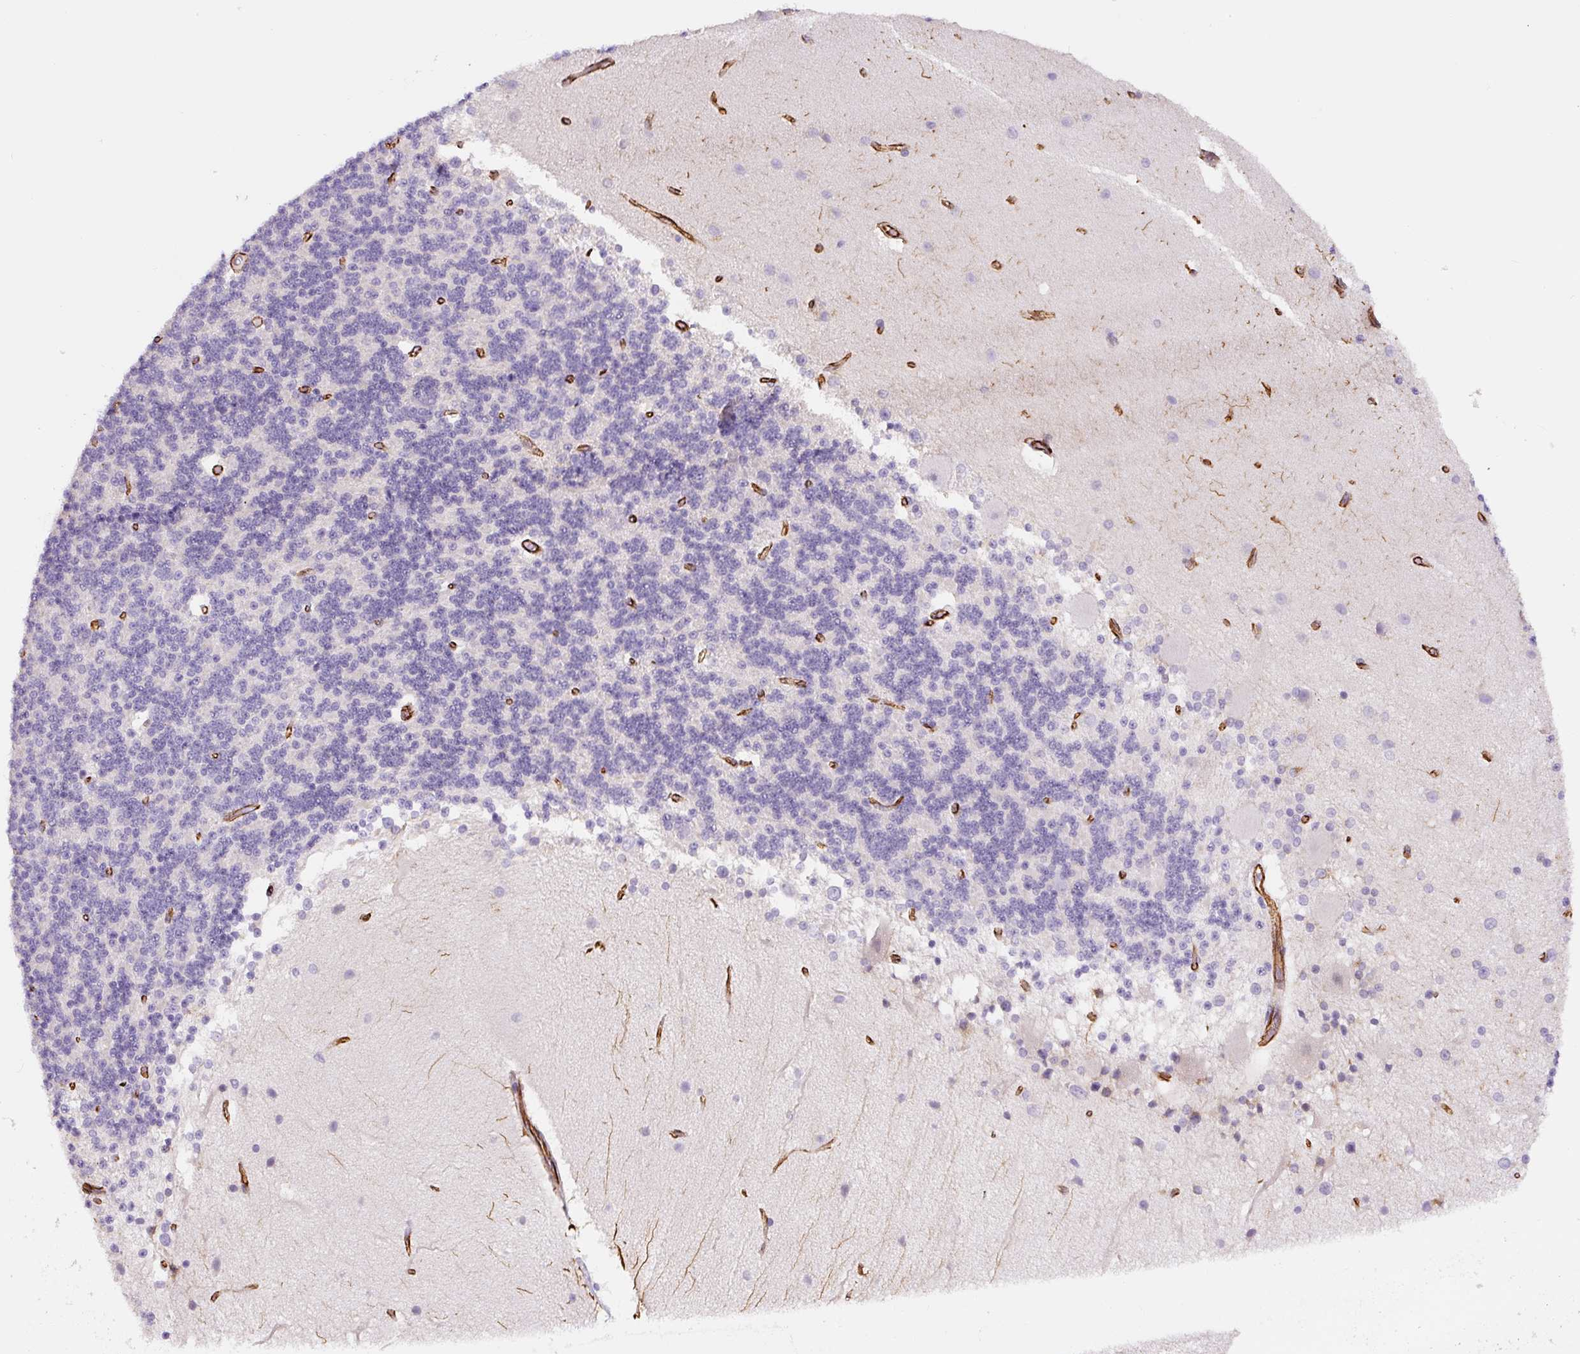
{"staining": {"intensity": "negative", "quantity": "none", "location": "none"}, "tissue": "cerebellum", "cell_type": "Cells in granular layer", "image_type": "normal", "snomed": [{"axis": "morphology", "description": "Normal tissue, NOS"}, {"axis": "topography", "description": "Cerebellum"}], "caption": "Immunohistochemical staining of unremarkable human cerebellum displays no significant staining in cells in granular layer. (Stains: DAB IHC with hematoxylin counter stain, Microscopy: brightfield microscopy at high magnification).", "gene": "NES", "patient": {"sex": "female", "age": 54}}